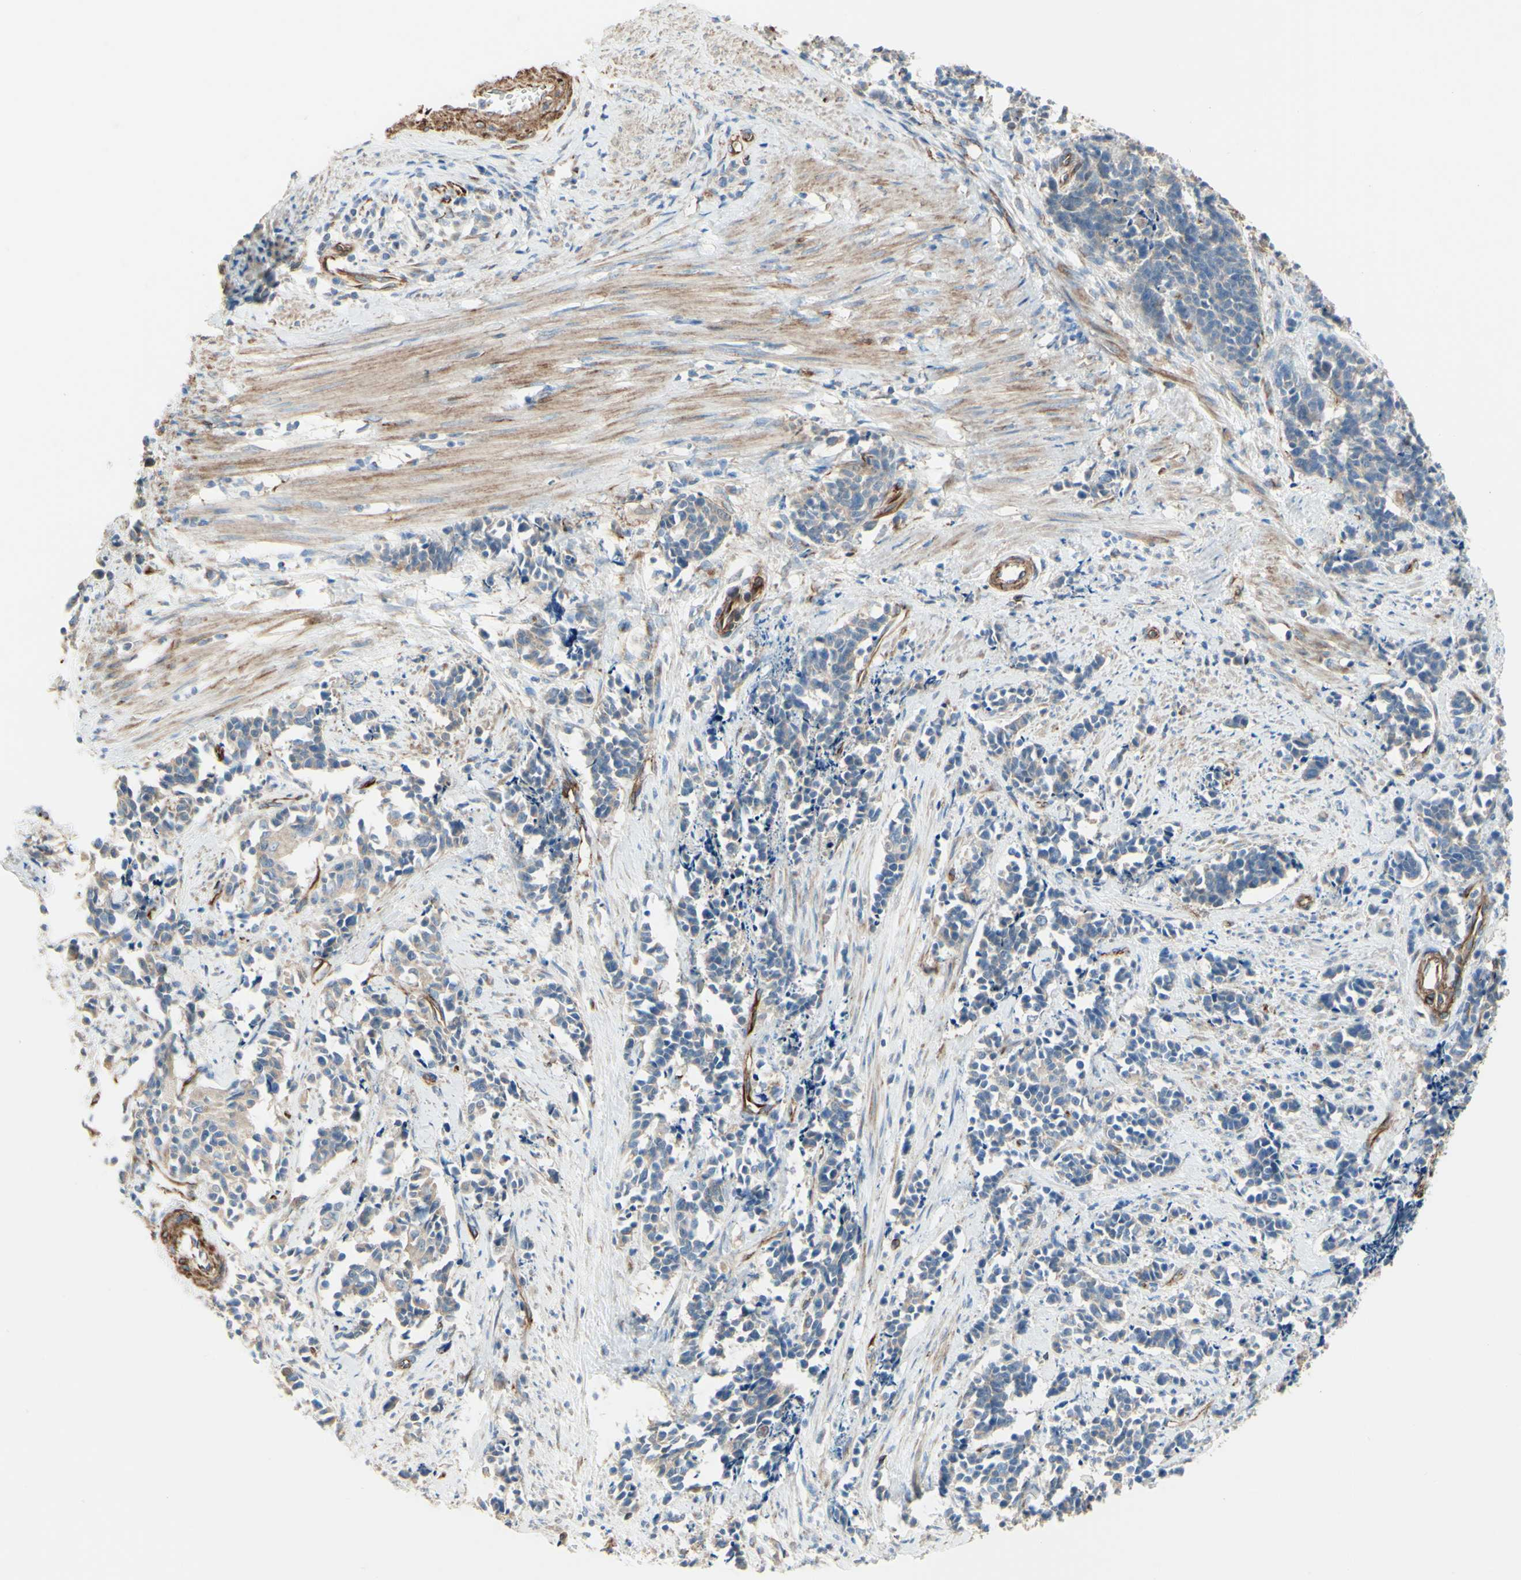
{"staining": {"intensity": "weak", "quantity": "<25%", "location": "cytoplasmic/membranous"}, "tissue": "cervical cancer", "cell_type": "Tumor cells", "image_type": "cancer", "snomed": [{"axis": "morphology", "description": "Normal tissue, NOS"}, {"axis": "morphology", "description": "Squamous cell carcinoma, NOS"}, {"axis": "topography", "description": "Cervix"}], "caption": "This histopathology image is of cervical squamous cell carcinoma stained with IHC to label a protein in brown with the nuclei are counter-stained blue. There is no positivity in tumor cells.", "gene": "ENDOD1", "patient": {"sex": "female", "age": 35}}